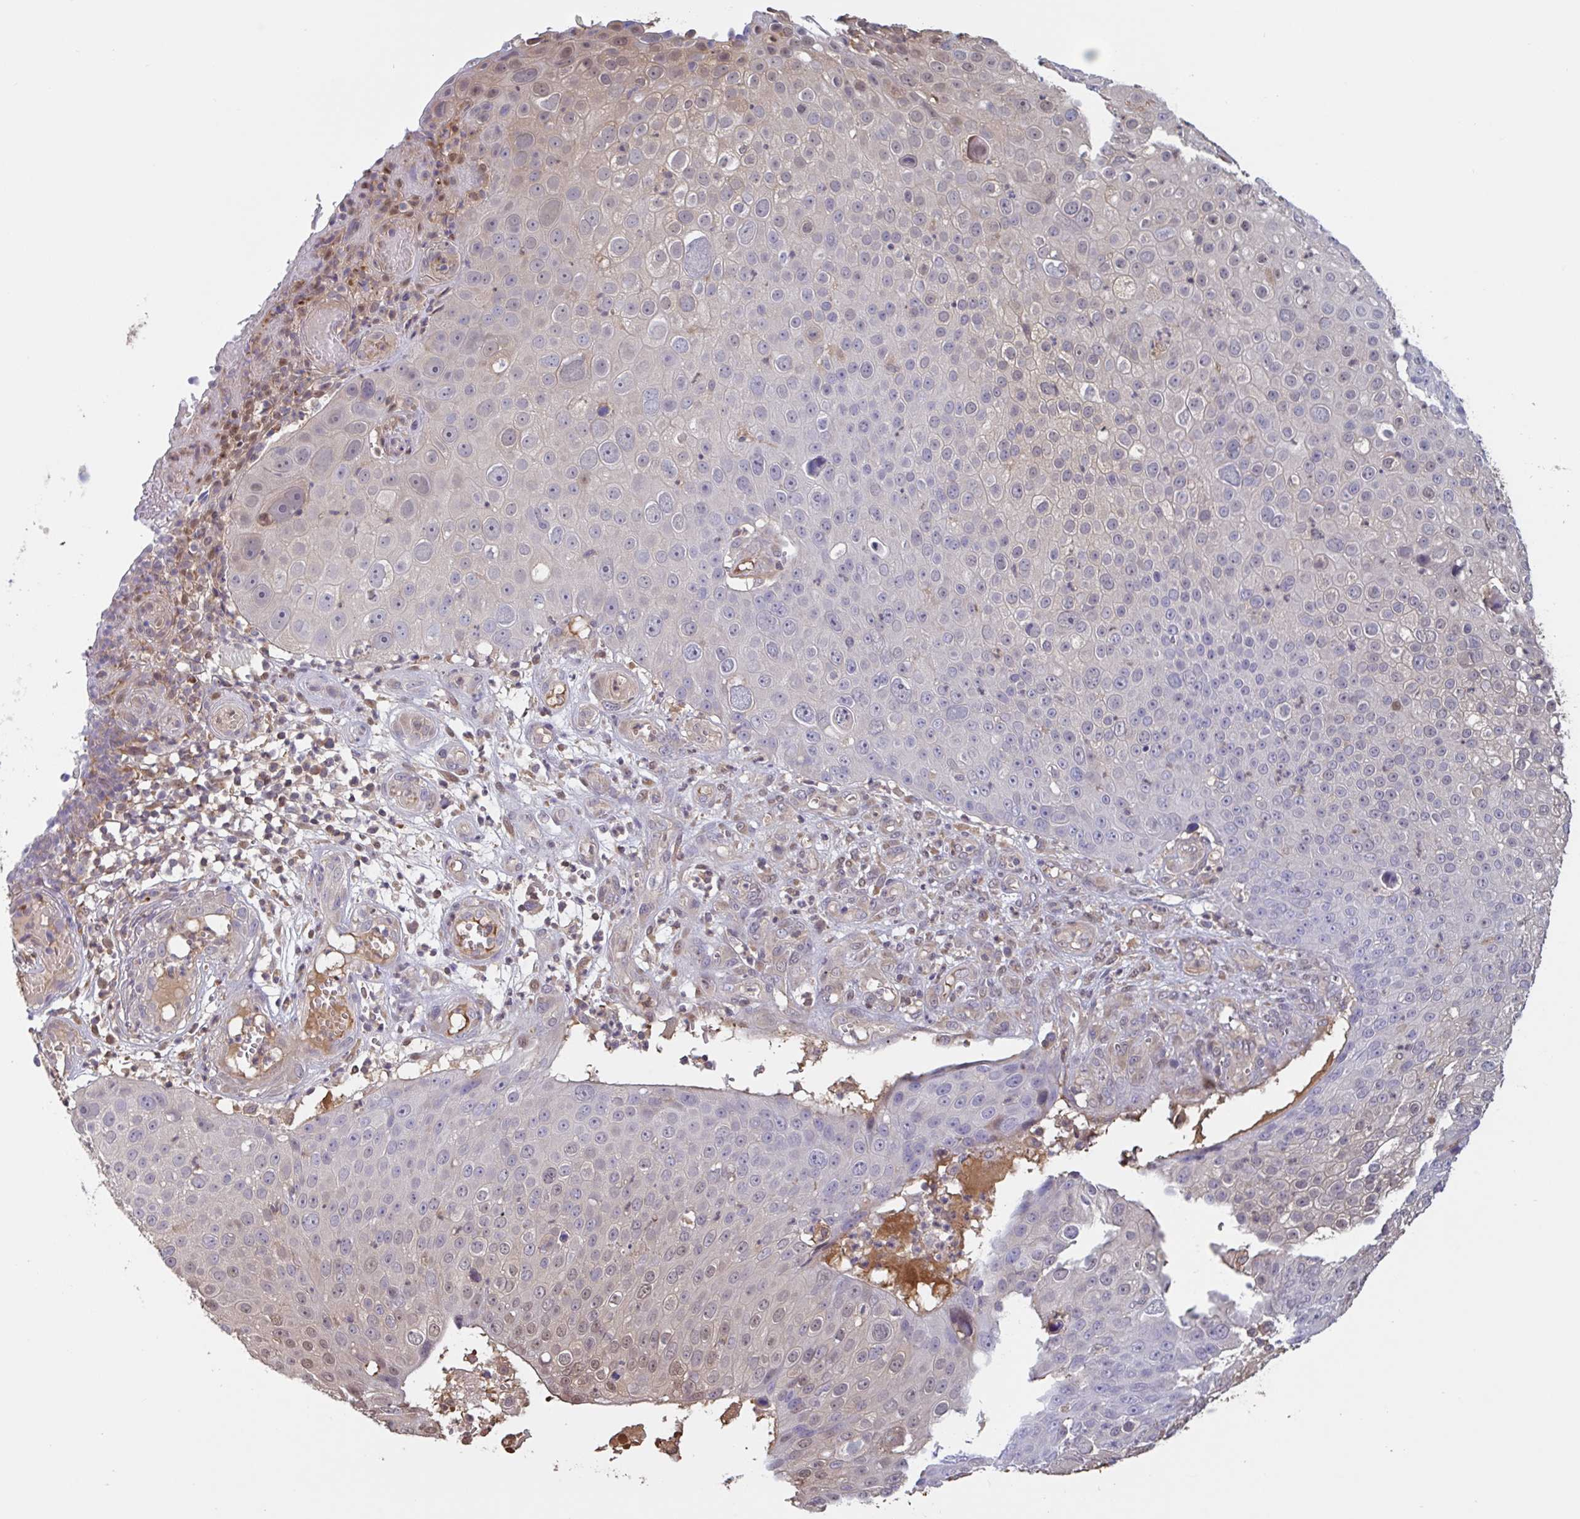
{"staining": {"intensity": "negative", "quantity": "none", "location": "none"}, "tissue": "skin cancer", "cell_type": "Tumor cells", "image_type": "cancer", "snomed": [{"axis": "morphology", "description": "Squamous cell carcinoma, NOS"}, {"axis": "topography", "description": "Skin"}], "caption": "This is a image of immunohistochemistry (IHC) staining of skin cancer, which shows no positivity in tumor cells.", "gene": "OTOP2", "patient": {"sex": "male", "age": 71}}